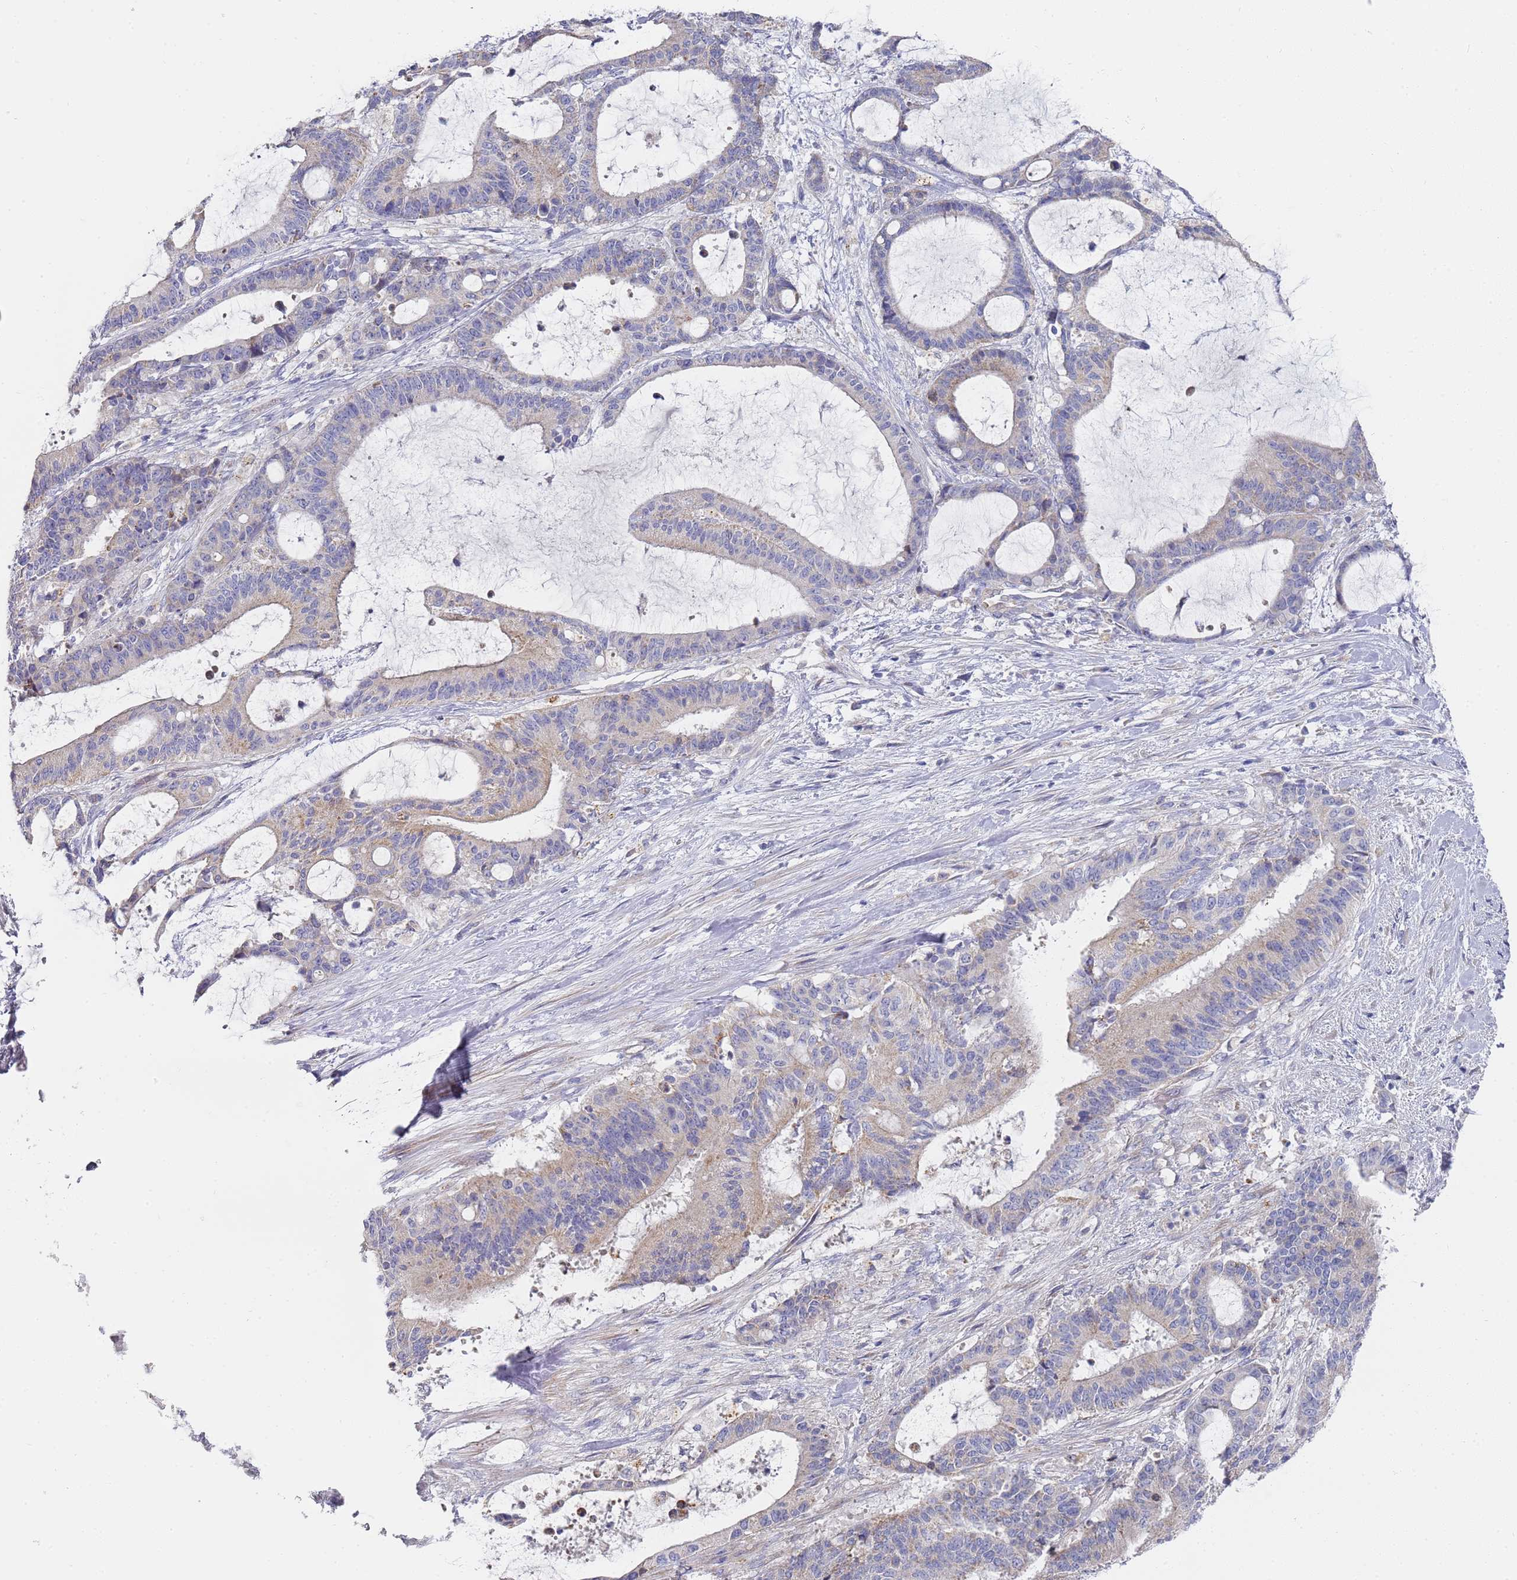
{"staining": {"intensity": "weak", "quantity": "<25%", "location": "cytoplasmic/membranous"}, "tissue": "liver cancer", "cell_type": "Tumor cells", "image_type": "cancer", "snomed": [{"axis": "morphology", "description": "Normal tissue, NOS"}, {"axis": "morphology", "description": "Cholangiocarcinoma"}, {"axis": "topography", "description": "Liver"}, {"axis": "topography", "description": "Peripheral nerve tissue"}], "caption": "Immunohistochemistry (IHC) photomicrograph of neoplastic tissue: liver cholangiocarcinoma stained with DAB demonstrates no significant protein staining in tumor cells.", "gene": "SCAPER", "patient": {"sex": "female", "age": 73}}